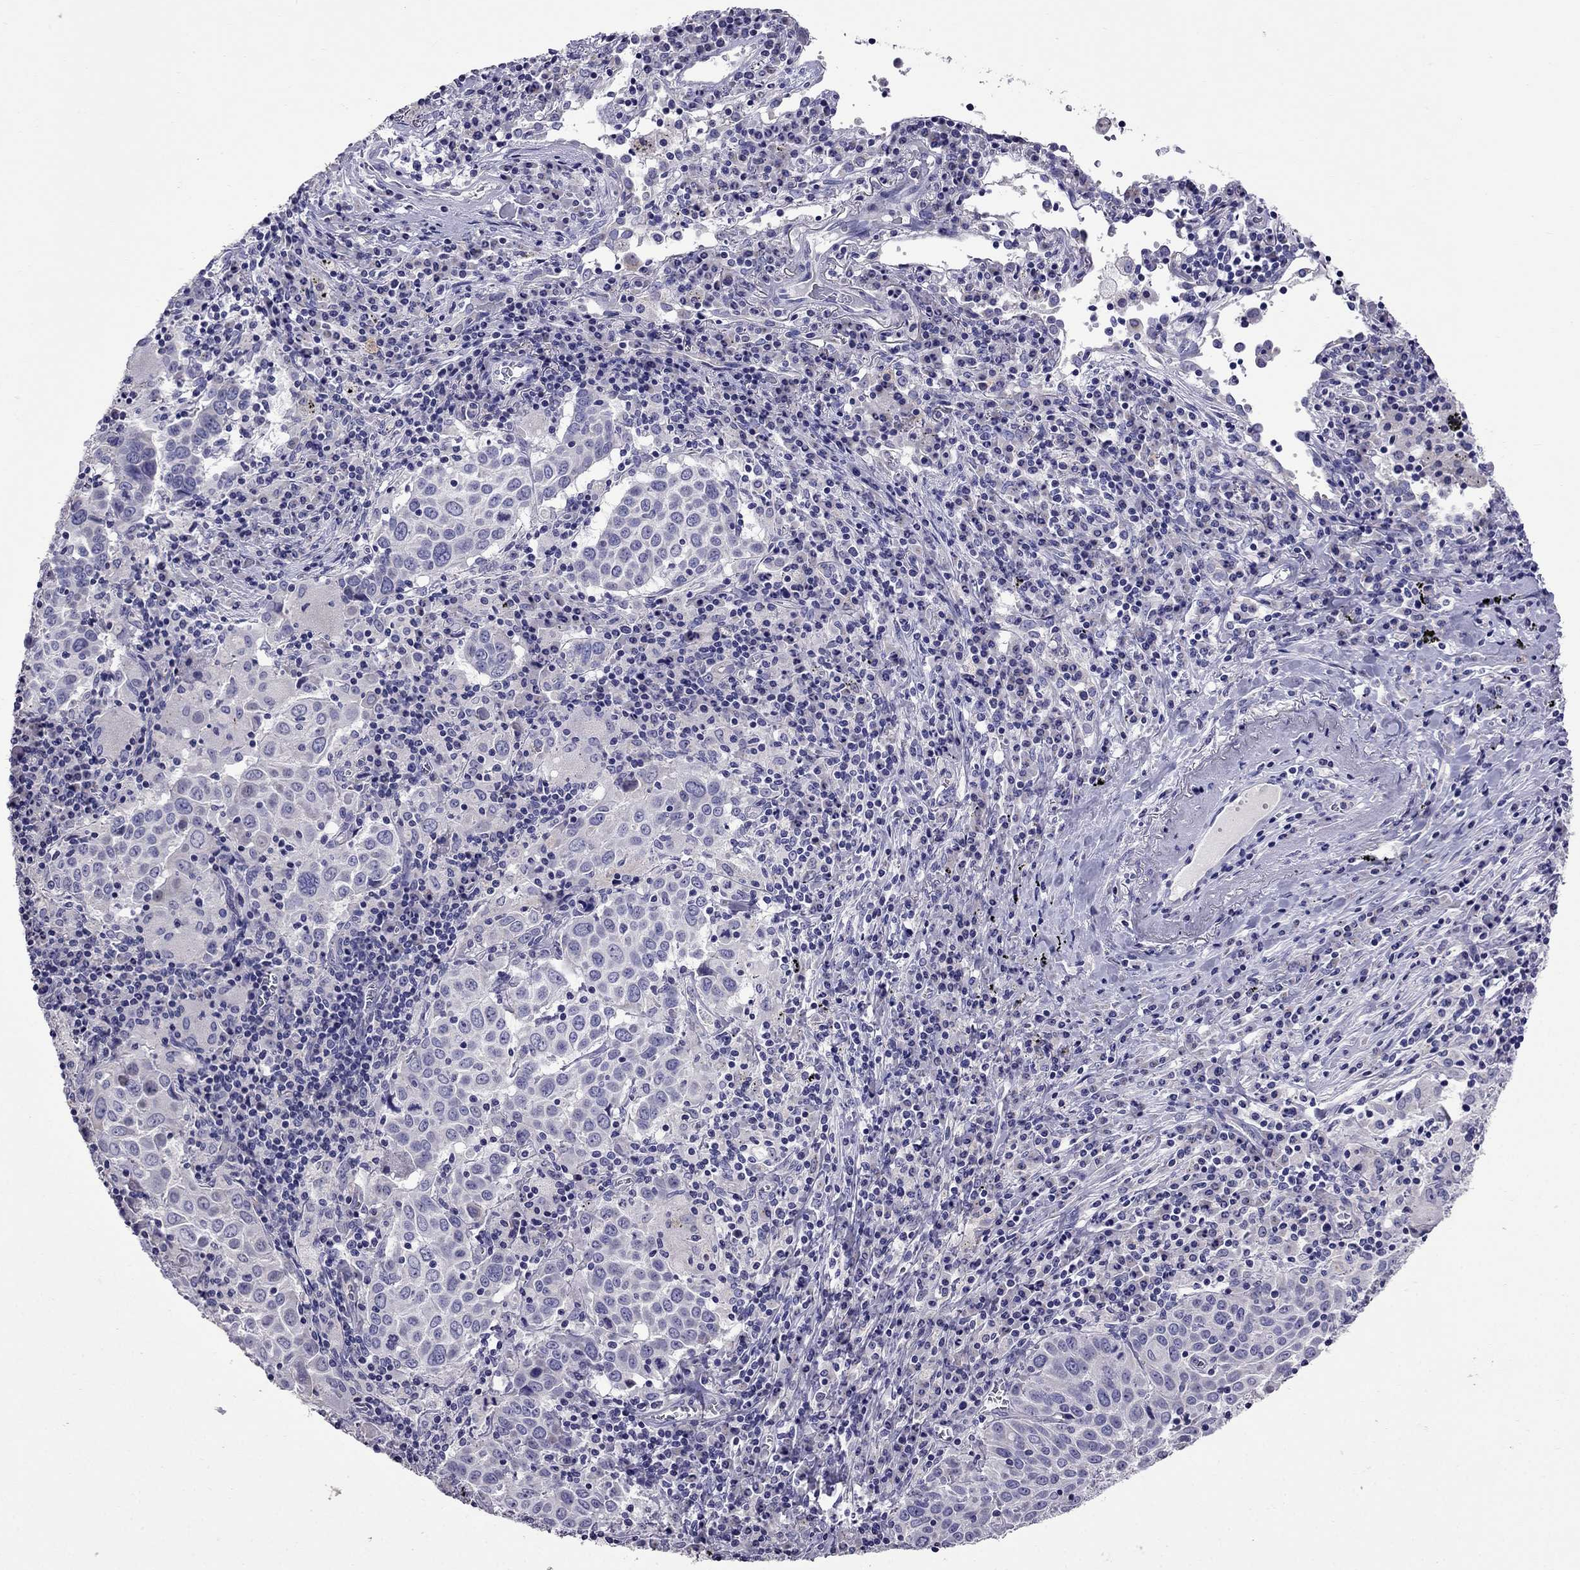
{"staining": {"intensity": "negative", "quantity": "none", "location": "none"}, "tissue": "lung cancer", "cell_type": "Tumor cells", "image_type": "cancer", "snomed": [{"axis": "morphology", "description": "Squamous cell carcinoma, NOS"}, {"axis": "topography", "description": "Lung"}], "caption": "The immunohistochemistry photomicrograph has no significant staining in tumor cells of lung cancer tissue.", "gene": "OXCT2", "patient": {"sex": "male", "age": 57}}